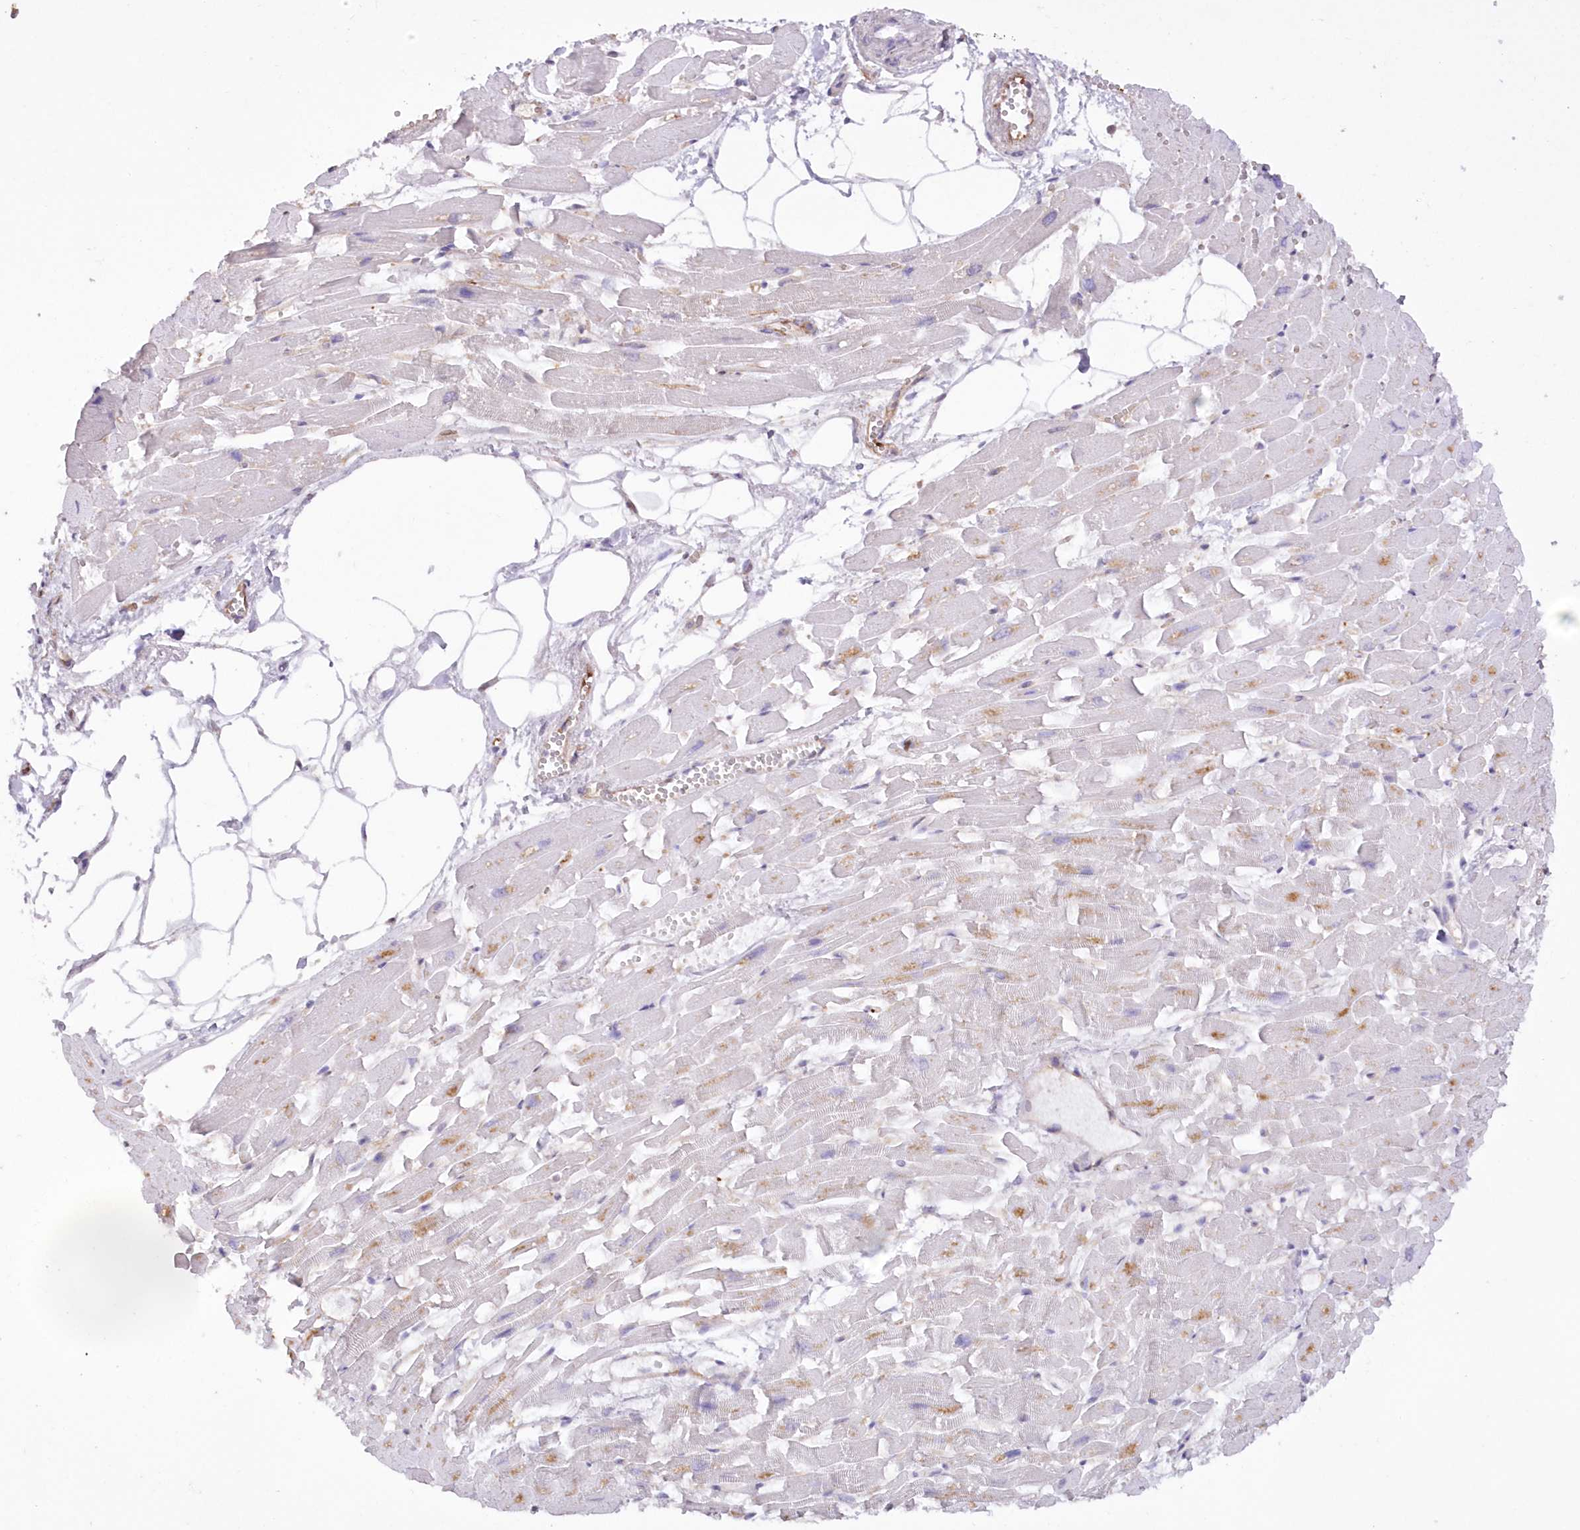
{"staining": {"intensity": "negative", "quantity": "none", "location": "none"}, "tissue": "heart muscle", "cell_type": "Cardiomyocytes", "image_type": "normal", "snomed": [{"axis": "morphology", "description": "Normal tissue, NOS"}, {"axis": "topography", "description": "Heart"}], "caption": "This is a photomicrograph of immunohistochemistry (IHC) staining of unremarkable heart muscle, which shows no positivity in cardiomyocytes. The staining was performed using DAB to visualize the protein expression in brown, while the nuclei were stained in blue with hematoxylin (Magnification: 20x).", "gene": "RAB11FIP5", "patient": {"sex": "female", "age": 64}}